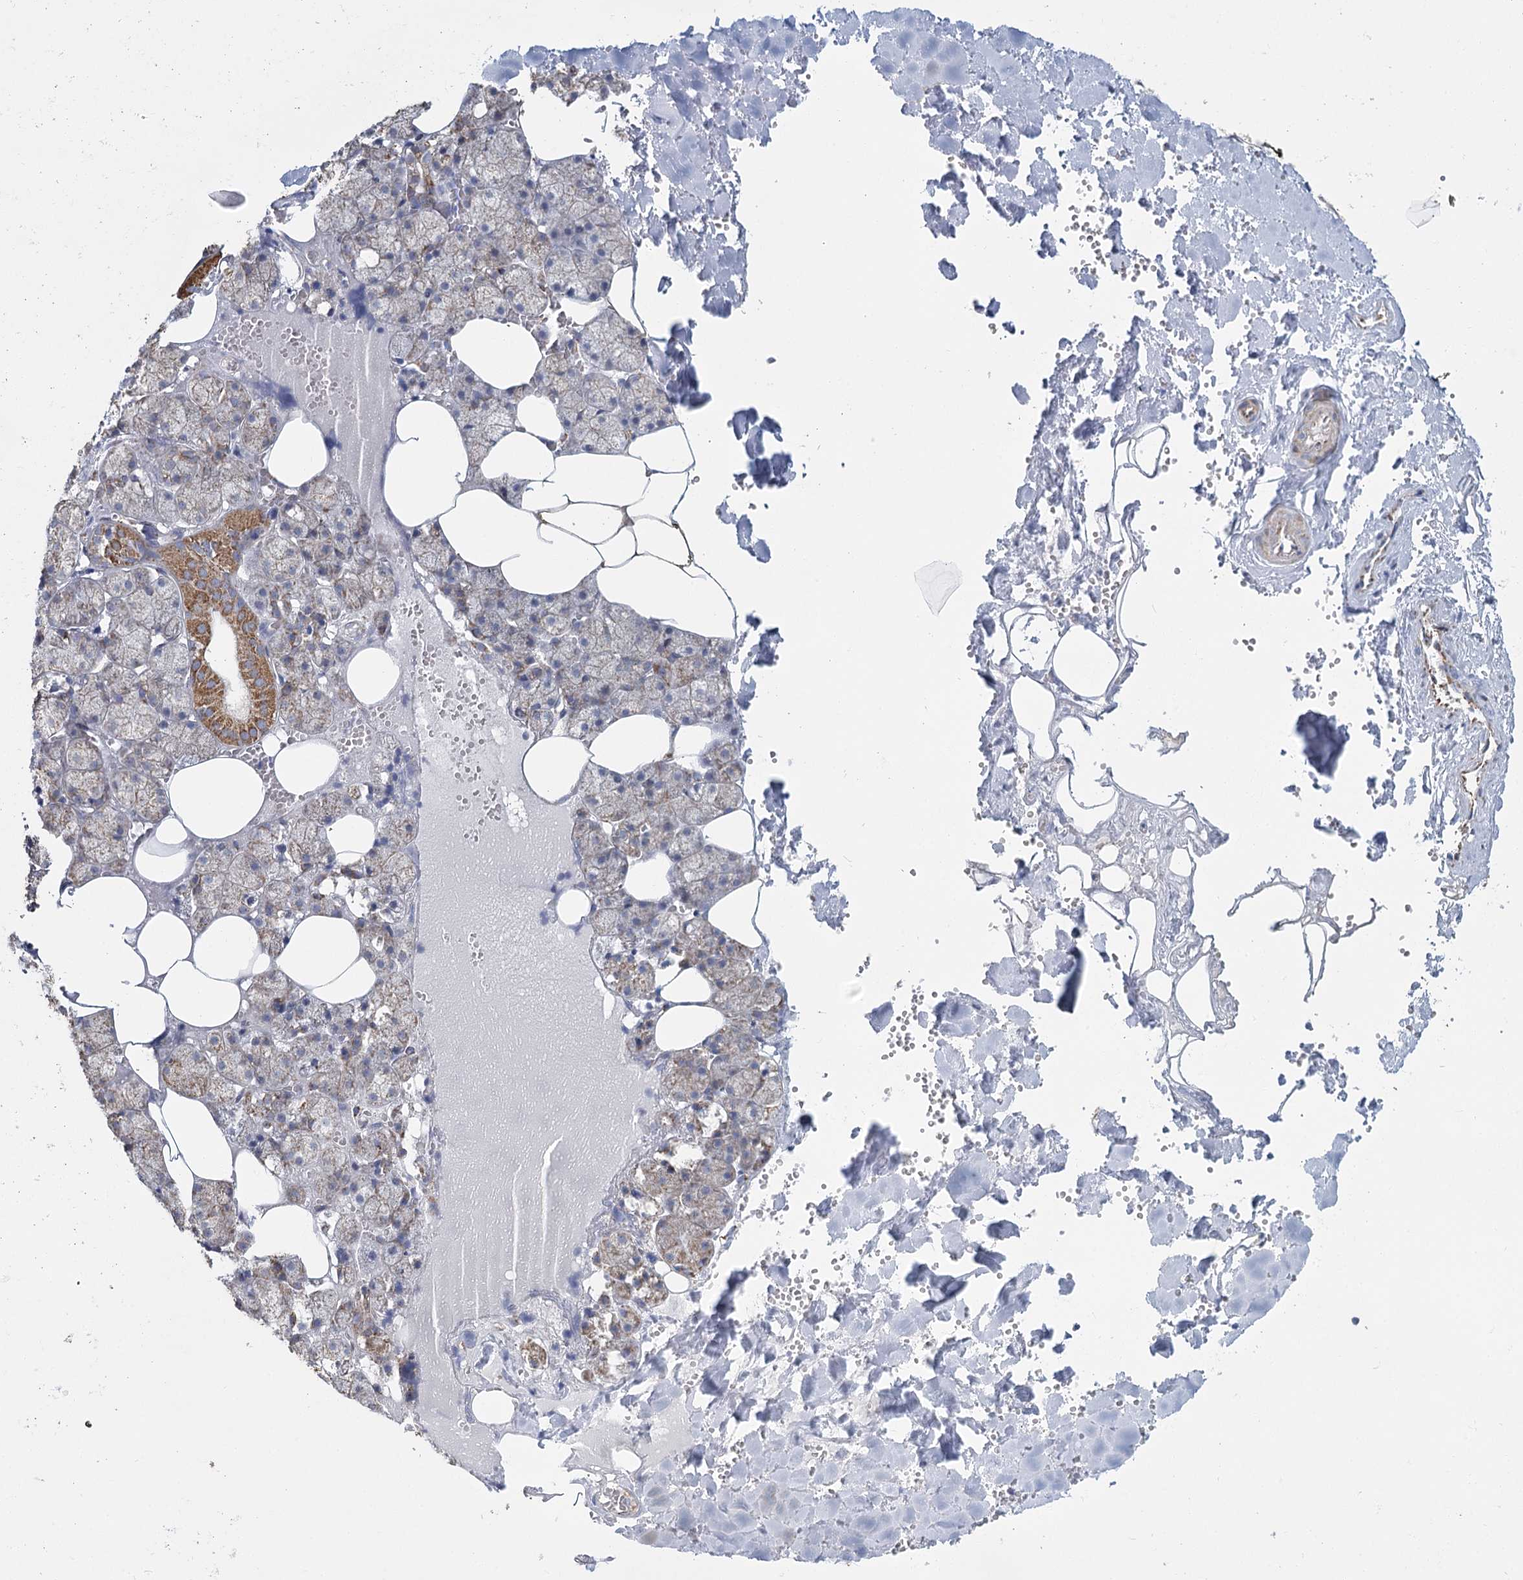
{"staining": {"intensity": "moderate", "quantity": "<25%", "location": "cytoplasmic/membranous"}, "tissue": "salivary gland", "cell_type": "Glandular cells", "image_type": "normal", "snomed": [{"axis": "morphology", "description": "Normal tissue, NOS"}, {"axis": "topography", "description": "Salivary gland"}], "caption": "Immunohistochemical staining of normal salivary gland exhibits <25% levels of moderate cytoplasmic/membranous protein expression in about <25% of glandular cells.", "gene": "MRPL44", "patient": {"sex": "male", "age": 62}}